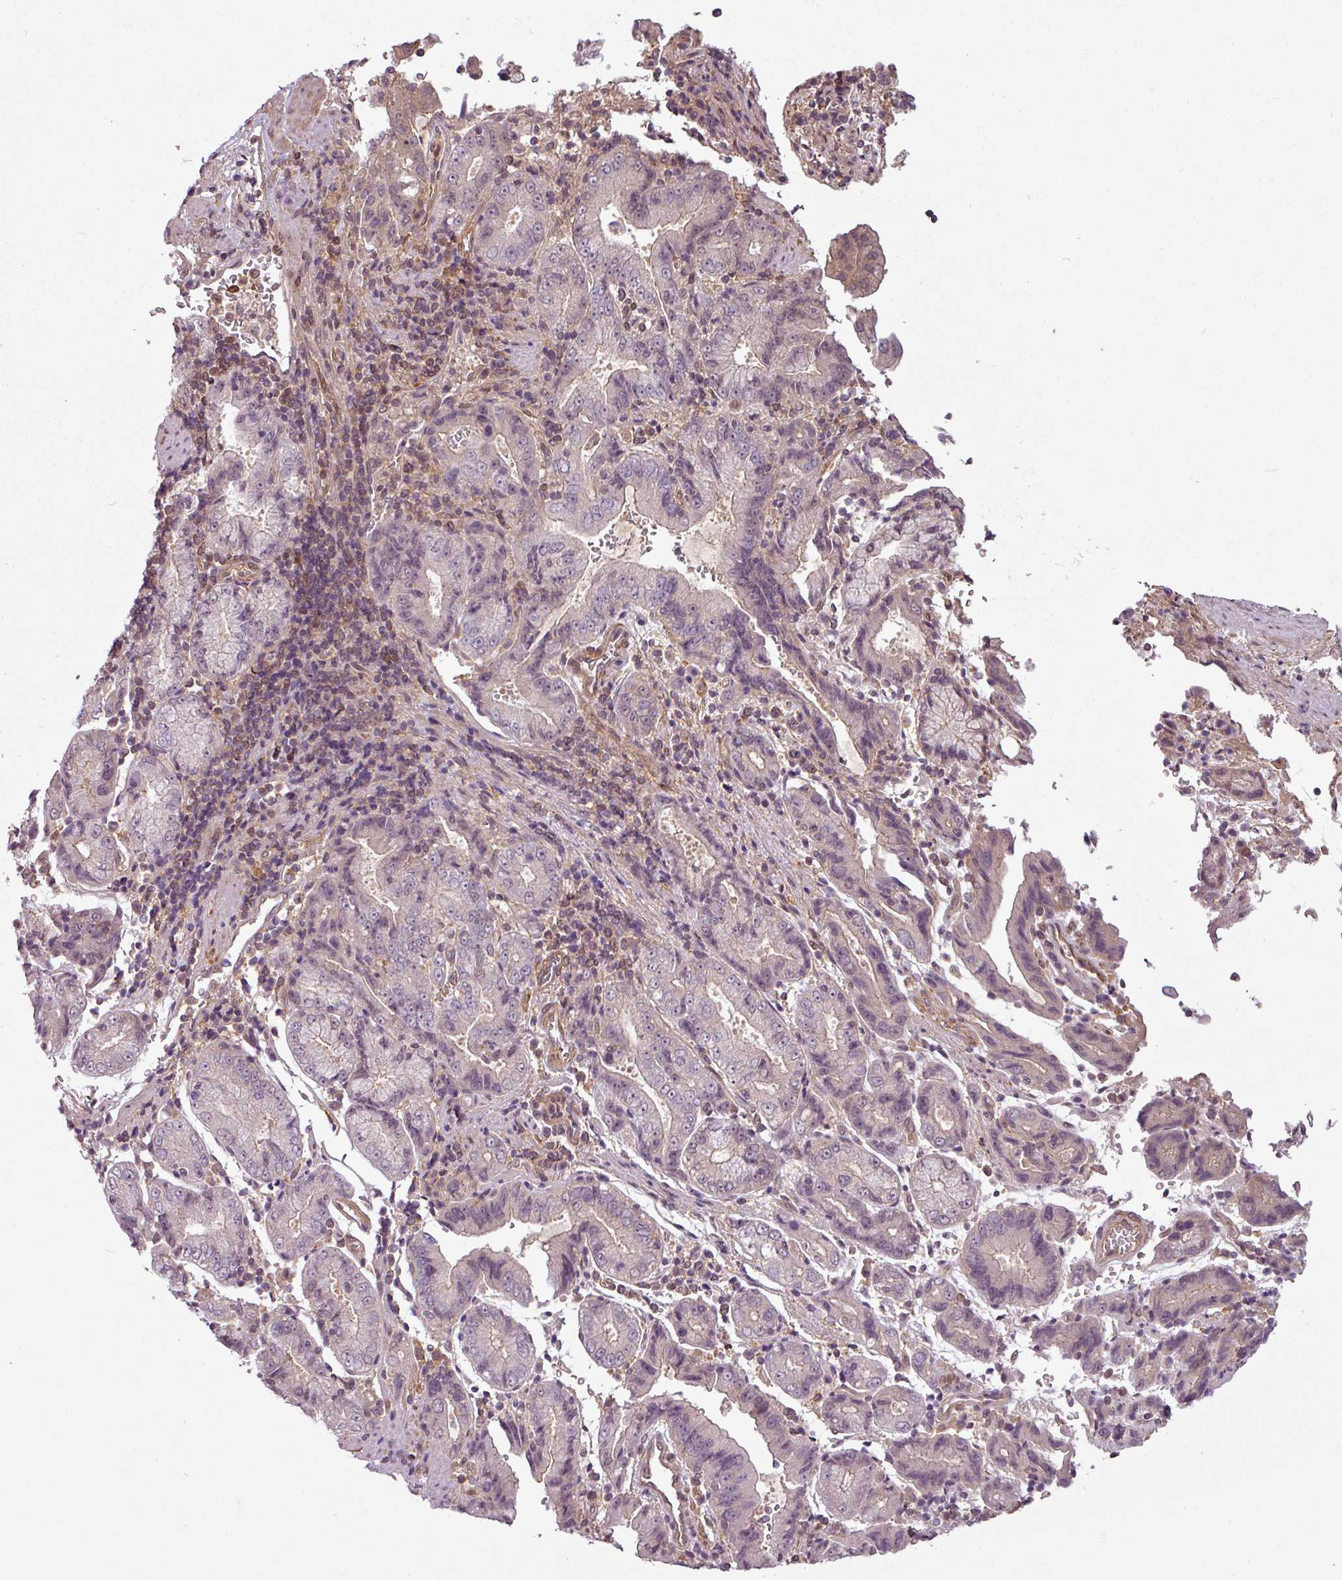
{"staining": {"intensity": "negative", "quantity": "none", "location": "none"}, "tissue": "stomach cancer", "cell_type": "Tumor cells", "image_type": "cancer", "snomed": [{"axis": "morphology", "description": "Adenocarcinoma, NOS"}, {"axis": "topography", "description": "Stomach"}], "caption": "Immunohistochemistry image of stomach adenocarcinoma stained for a protein (brown), which reveals no expression in tumor cells.", "gene": "SH3BGRL", "patient": {"sex": "male", "age": 62}}